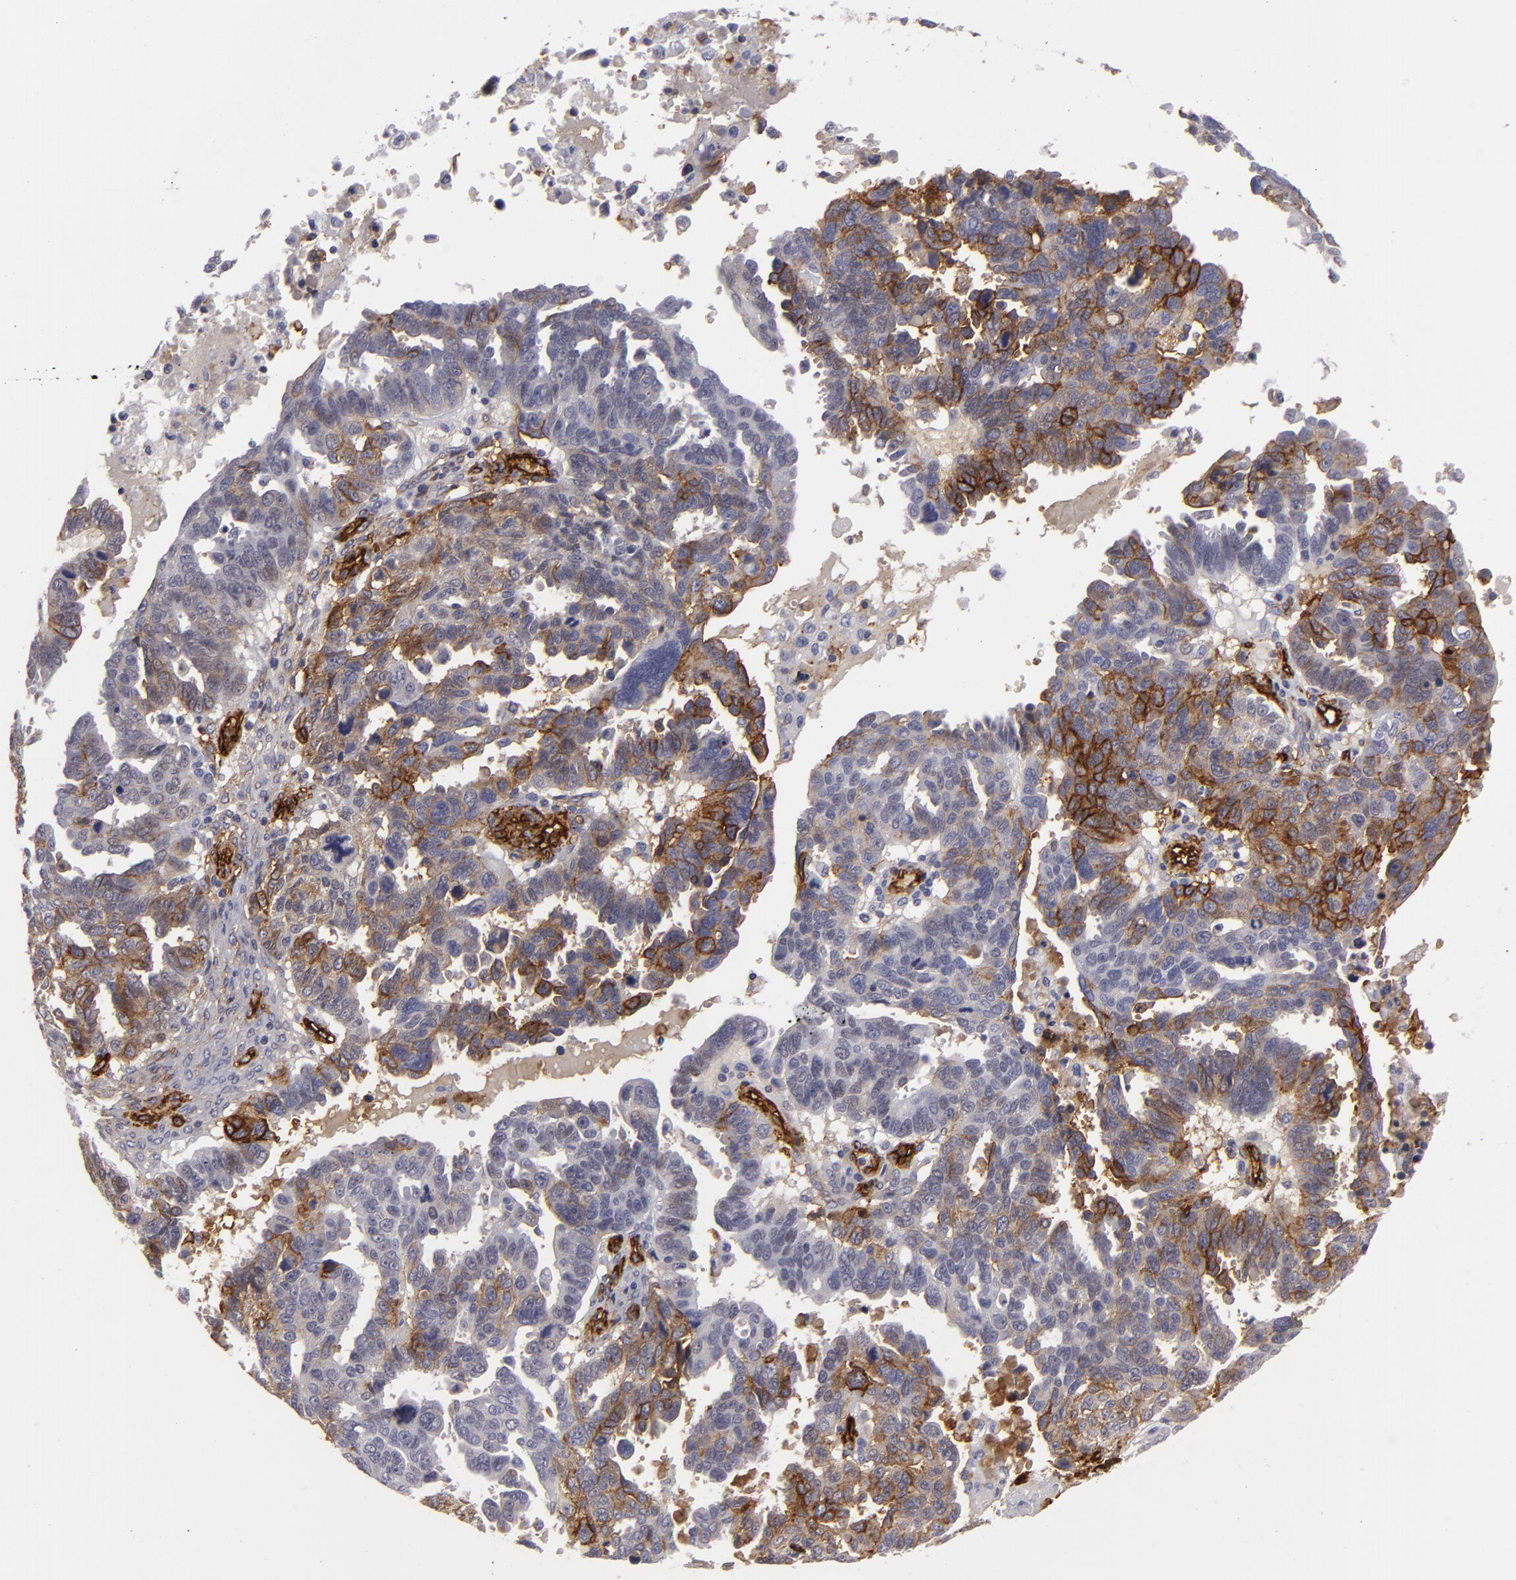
{"staining": {"intensity": "moderate", "quantity": ">75%", "location": "cytoplasmic/membranous"}, "tissue": "ovarian cancer", "cell_type": "Tumor cells", "image_type": "cancer", "snomed": [{"axis": "morphology", "description": "Carcinoma, endometroid"}, {"axis": "morphology", "description": "Cystadenocarcinoma, serous, NOS"}, {"axis": "topography", "description": "Ovary"}], "caption": "The image displays staining of ovarian cancer (endometroid carcinoma), revealing moderate cytoplasmic/membranous protein expression (brown color) within tumor cells.", "gene": "MCAM", "patient": {"sex": "female", "age": 45}}